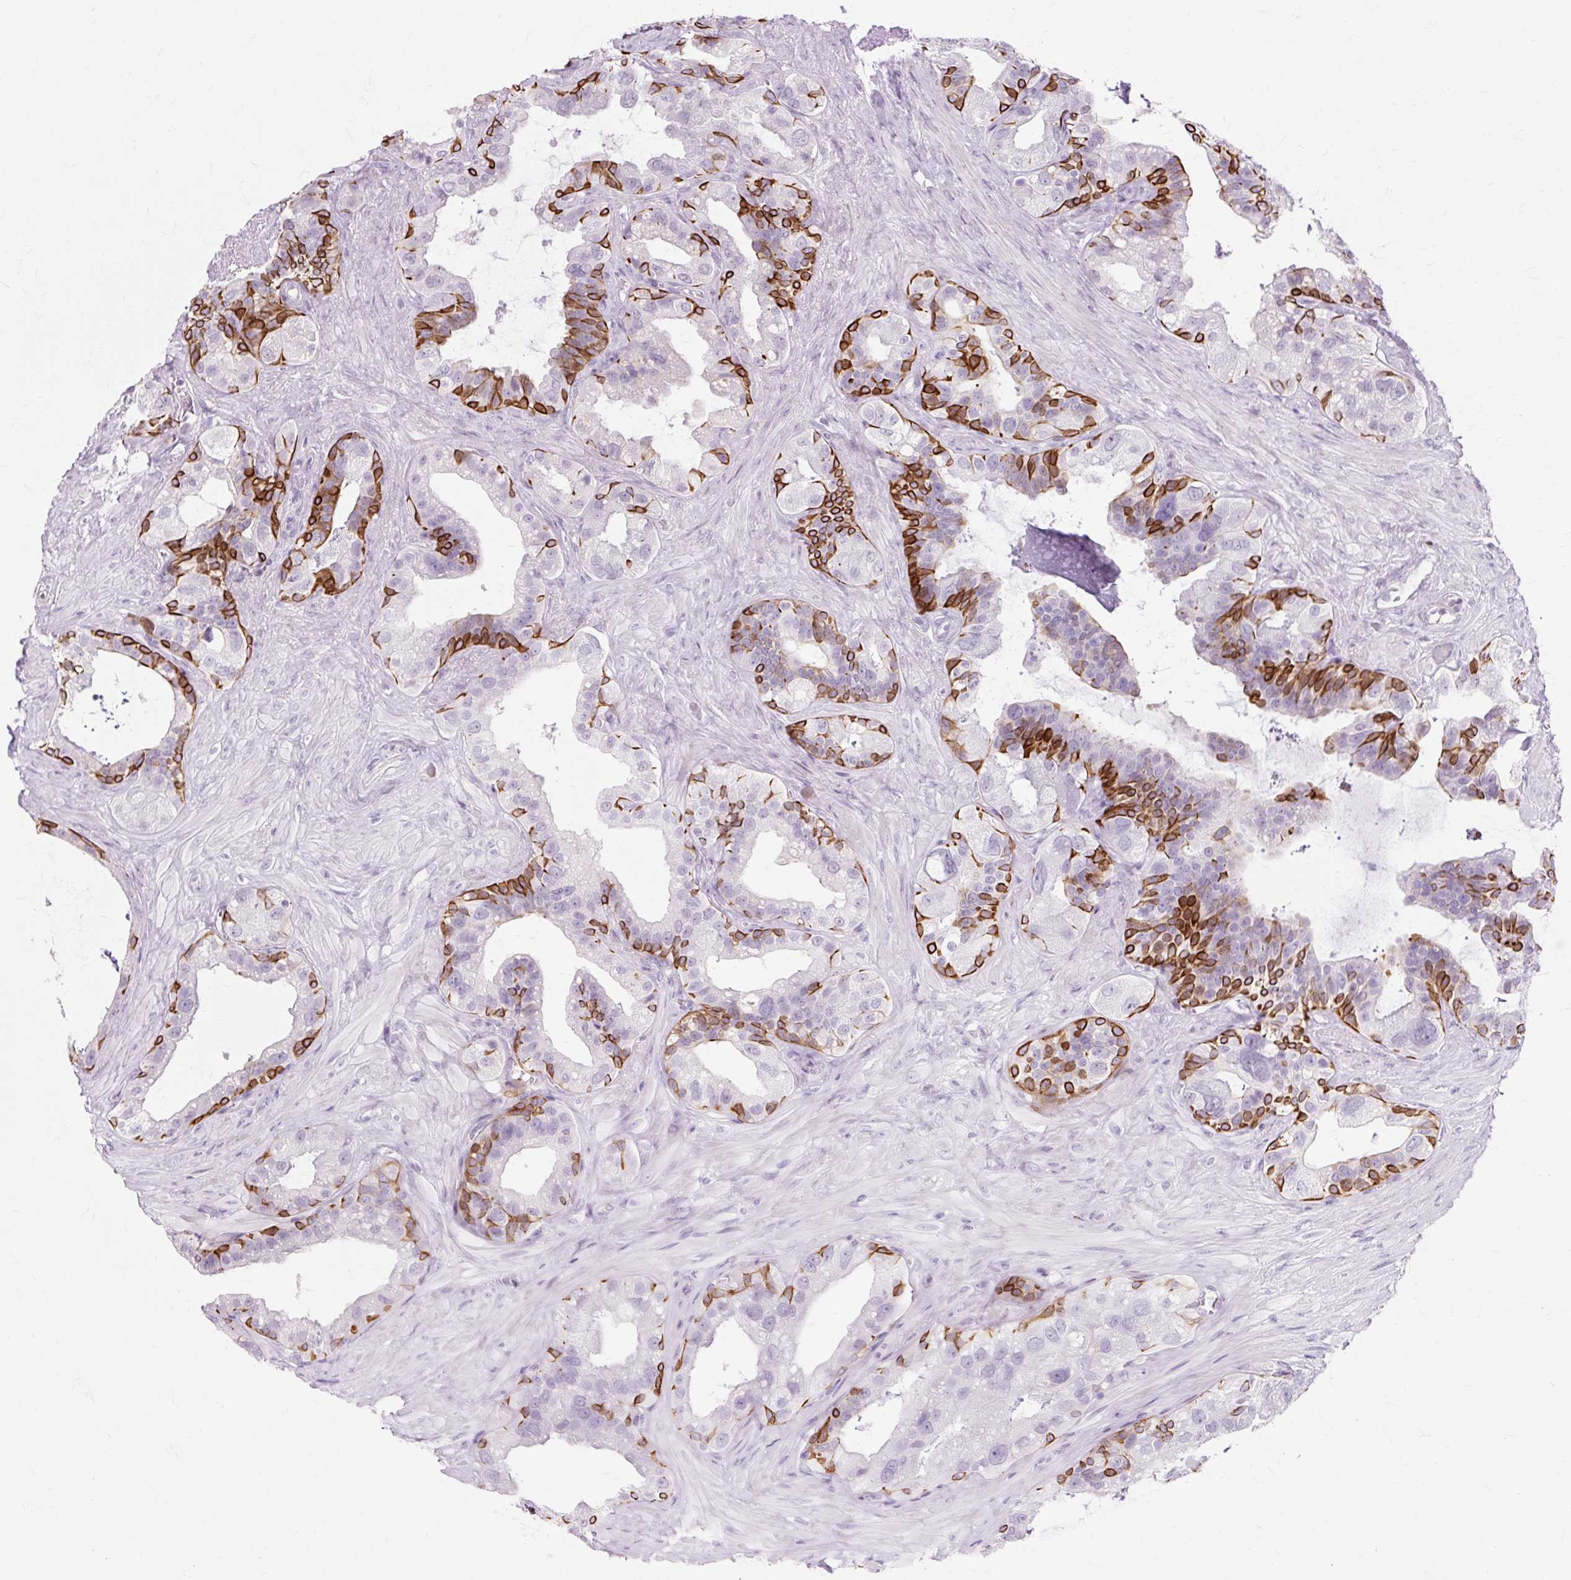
{"staining": {"intensity": "strong", "quantity": "25%-75%", "location": "cytoplasmic/membranous"}, "tissue": "seminal vesicle", "cell_type": "Glandular cells", "image_type": "normal", "snomed": [{"axis": "morphology", "description": "Normal tissue, NOS"}, {"axis": "topography", "description": "Seminal veicle"}, {"axis": "topography", "description": "Peripheral nerve tissue"}], "caption": "IHC photomicrograph of unremarkable seminal vesicle: seminal vesicle stained using immunohistochemistry exhibits high levels of strong protein expression localized specifically in the cytoplasmic/membranous of glandular cells, appearing as a cytoplasmic/membranous brown color.", "gene": "IRX2", "patient": {"sex": "male", "age": 76}}